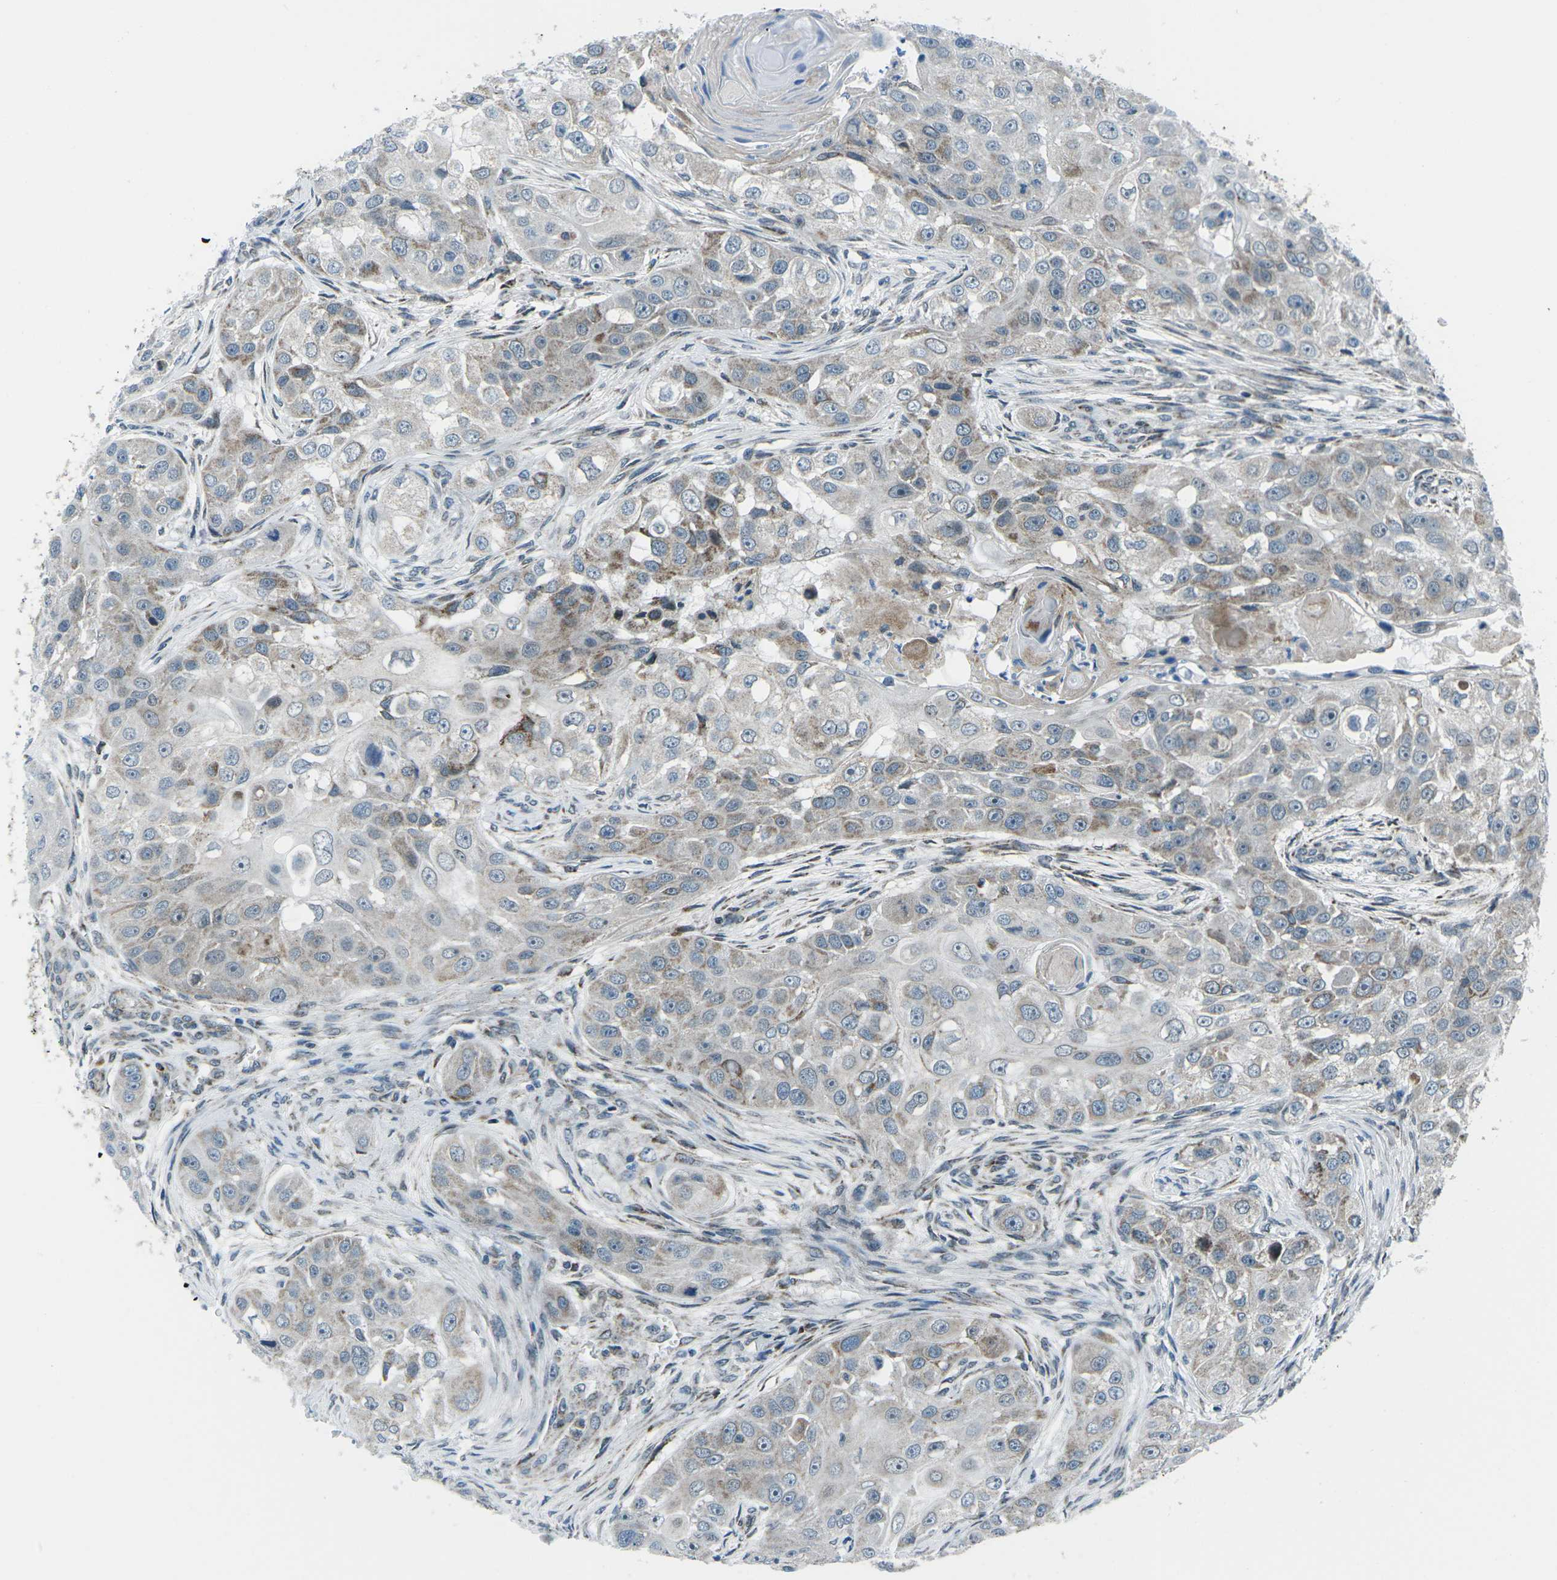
{"staining": {"intensity": "weak", "quantity": "<25%", "location": "cytoplasmic/membranous"}, "tissue": "head and neck cancer", "cell_type": "Tumor cells", "image_type": "cancer", "snomed": [{"axis": "morphology", "description": "Normal tissue, NOS"}, {"axis": "morphology", "description": "Squamous cell carcinoma, NOS"}, {"axis": "topography", "description": "Skeletal muscle"}, {"axis": "topography", "description": "Head-Neck"}], "caption": "Photomicrograph shows no significant protein positivity in tumor cells of squamous cell carcinoma (head and neck).", "gene": "RFESD", "patient": {"sex": "male", "age": 51}}